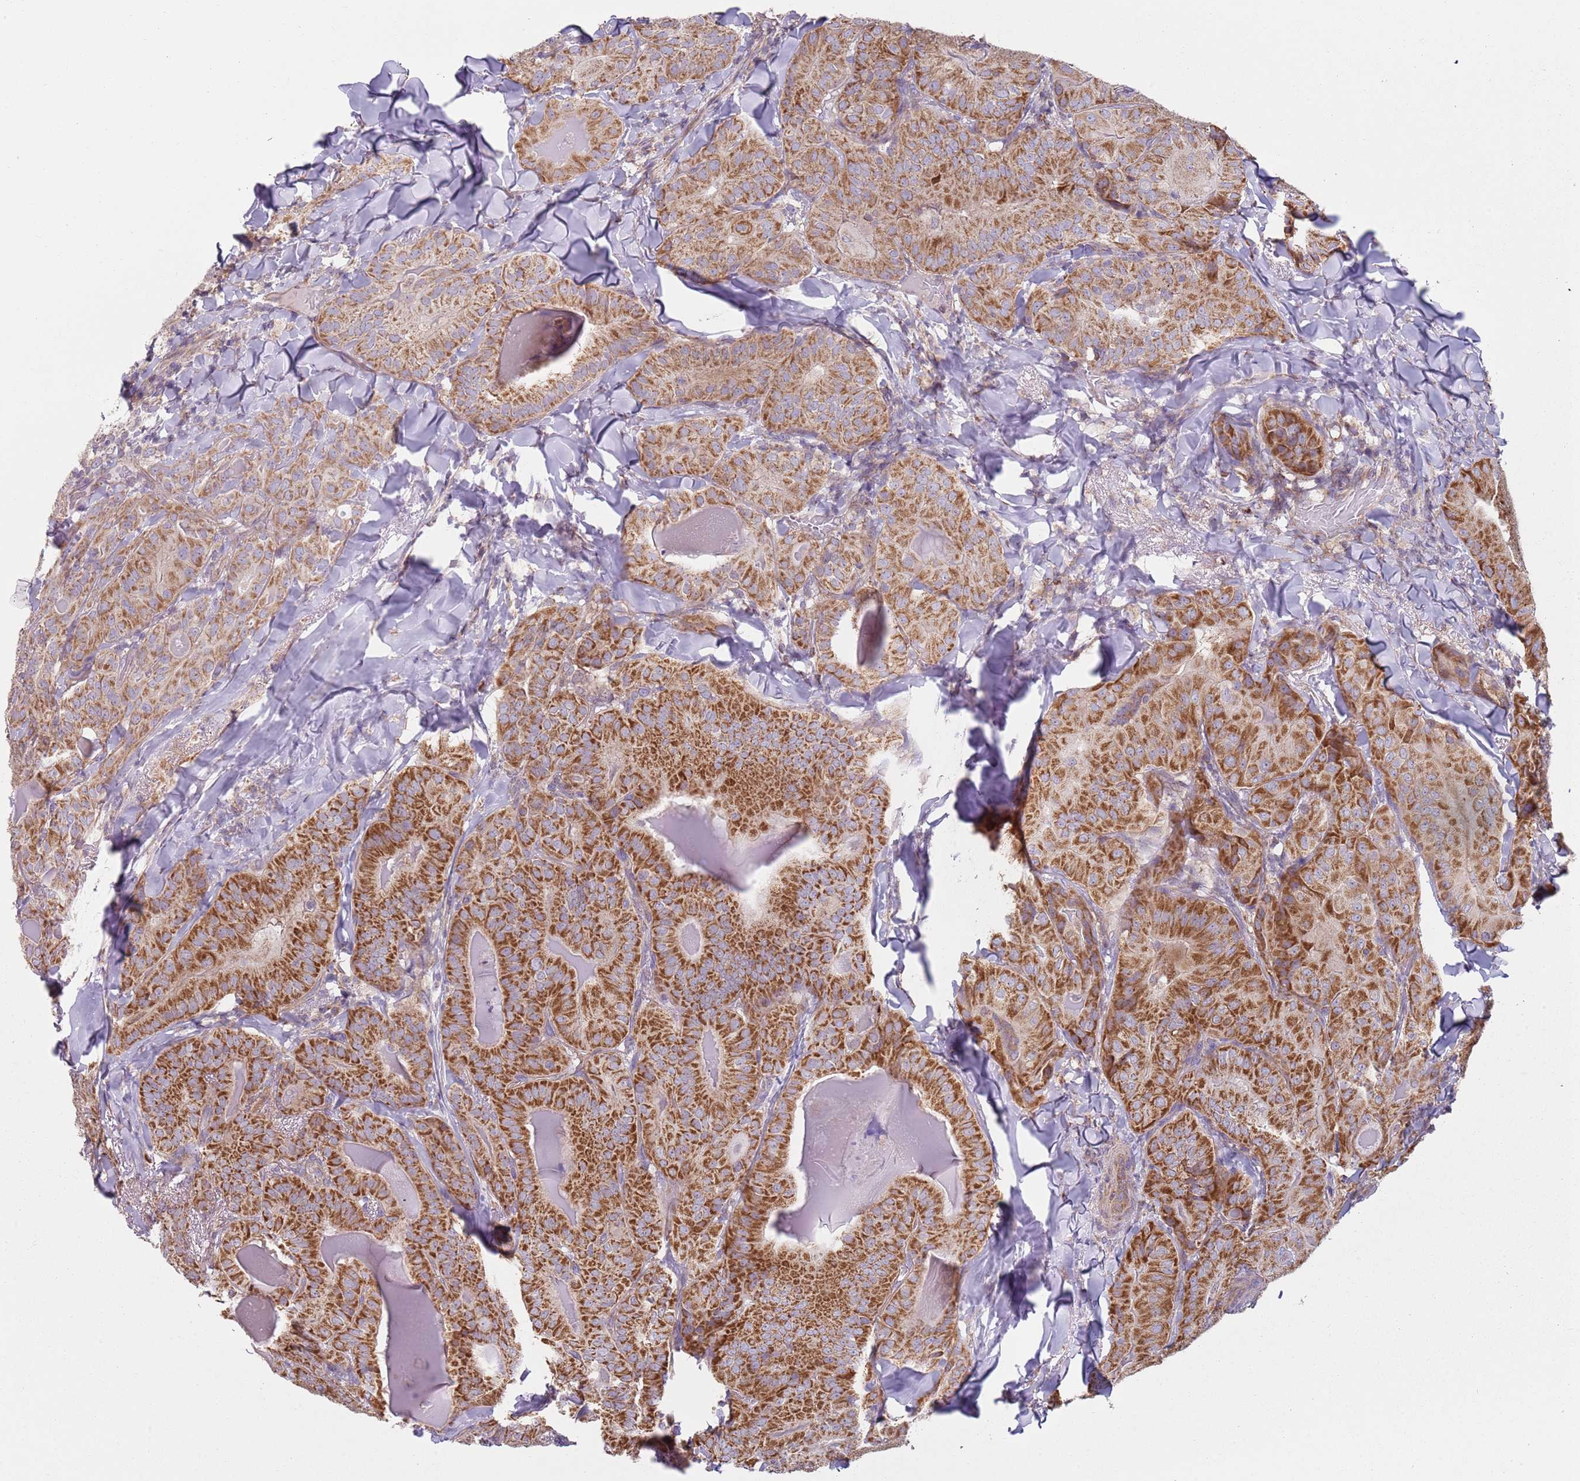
{"staining": {"intensity": "strong", "quantity": ">75%", "location": "cytoplasmic/membranous"}, "tissue": "thyroid cancer", "cell_type": "Tumor cells", "image_type": "cancer", "snomed": [{"axis": "morphology", "description": "Papillary adenocarcinoma, NOS"}, {"axis": "topography", "description": "Thyroid gland"}], "caption": "Protein analysis of thyroid cancer tissue exhibits strong cytoplasmic/membranous expression in about >75% of tumor cells.", "gene": "GAS8", "patient": {"sex": "female", "age": 68}}